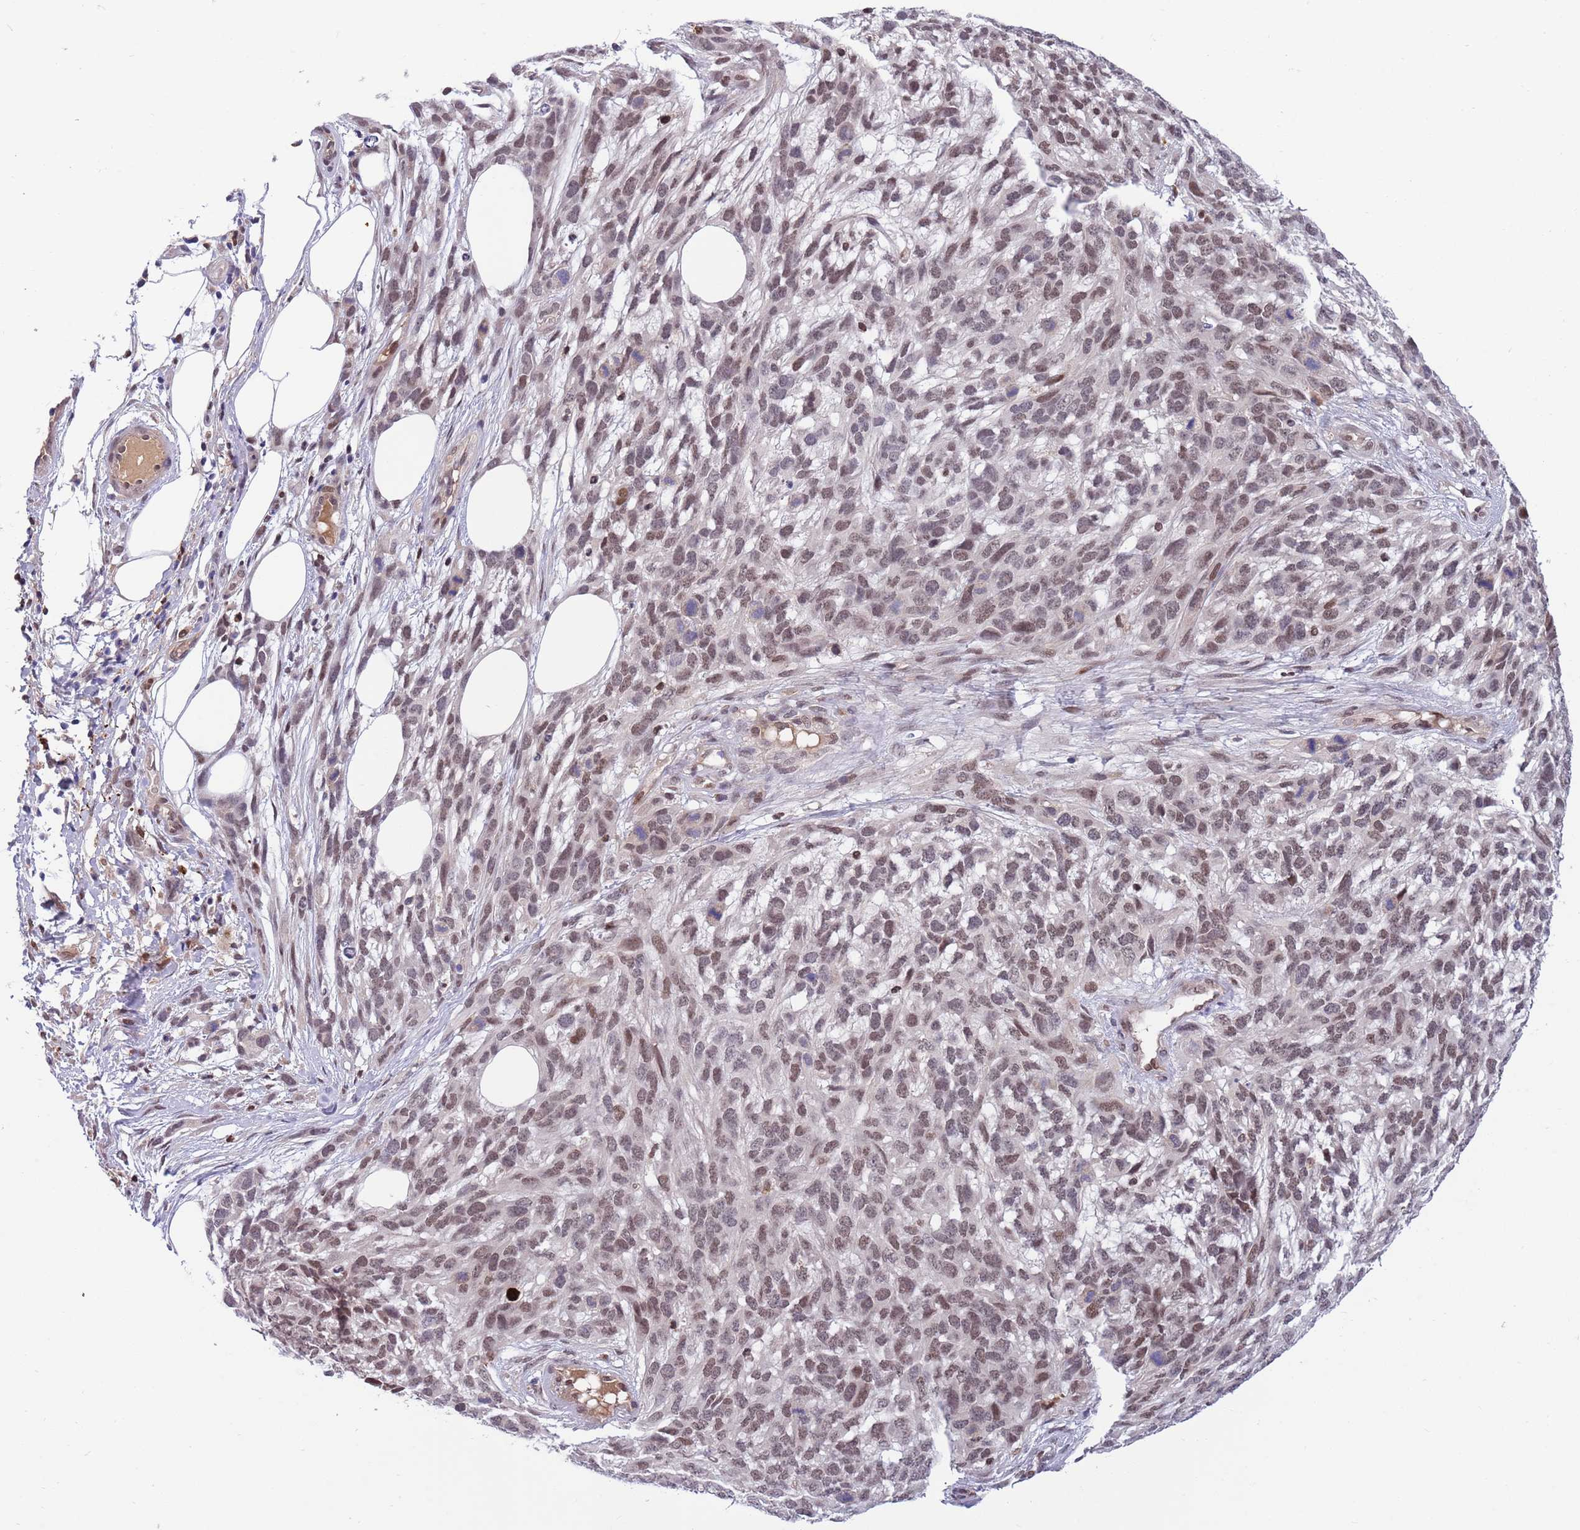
{"staining": {"intensity": "moderate", "quantity": ">75%", "location": "nuclear"}, "tissue": "melanoma", "cell_type": "Tumor cells", "image_type": "cancer", "snomed": [{"axis": "morphology", "description": "Normal morphology"}, {"axis": "morphology", "description": "Malignant melanoma, NOS"}, {"axis": "topography", "description": "Skin"}], "caption": "DAB (3,3'-diaminobenzidine) immunohistochemical staining of human melanoma exhibits moderate nuclear protein expression in about >75% of tumor cells.", "gene": "NLRP6", "patient": {"sex": "female", "age": 72}}